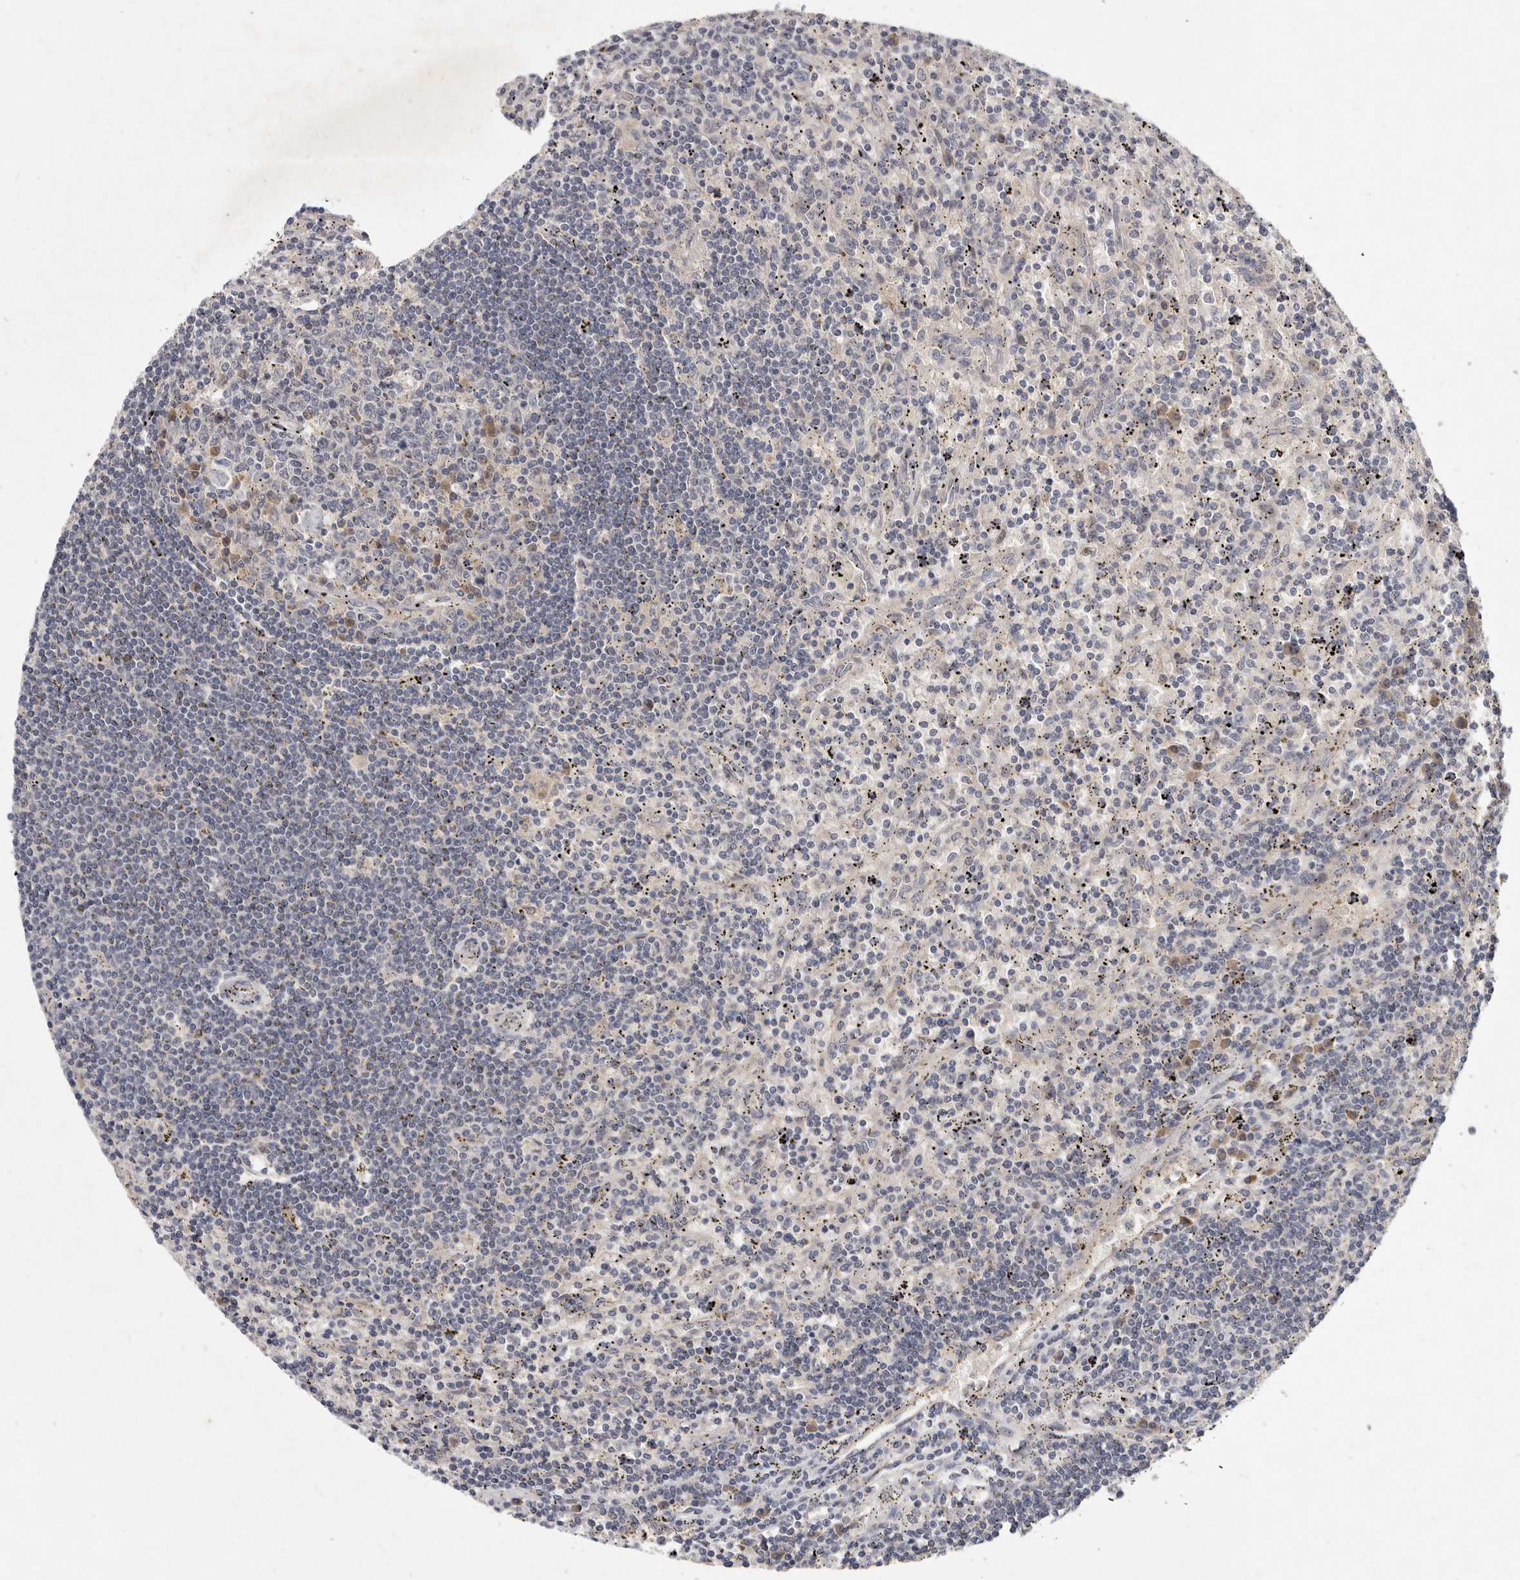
{"staining": {"intensity": "negative", "quantity": "none", "location": "none"}, "tissue": "lymphoma", "cell_type": "Tumor cells", "image_type": "cancer", "snomed": [{"axis": "morphology", "description": "Malignant lymphoma, non-Hodgkin's type, Low grade"}, {"axis": "topography", "description": "Spleen"}], "caption": "Immunohistochemistry (IHC) photomicrograph of human malignant lymphoma, non-Hodgkin's type (low-grade) stained for a protein (brown), which shows no staining in tumor cells.", "gene": "SLC22A1", "patient": {"sex": "male", "age": 76}}